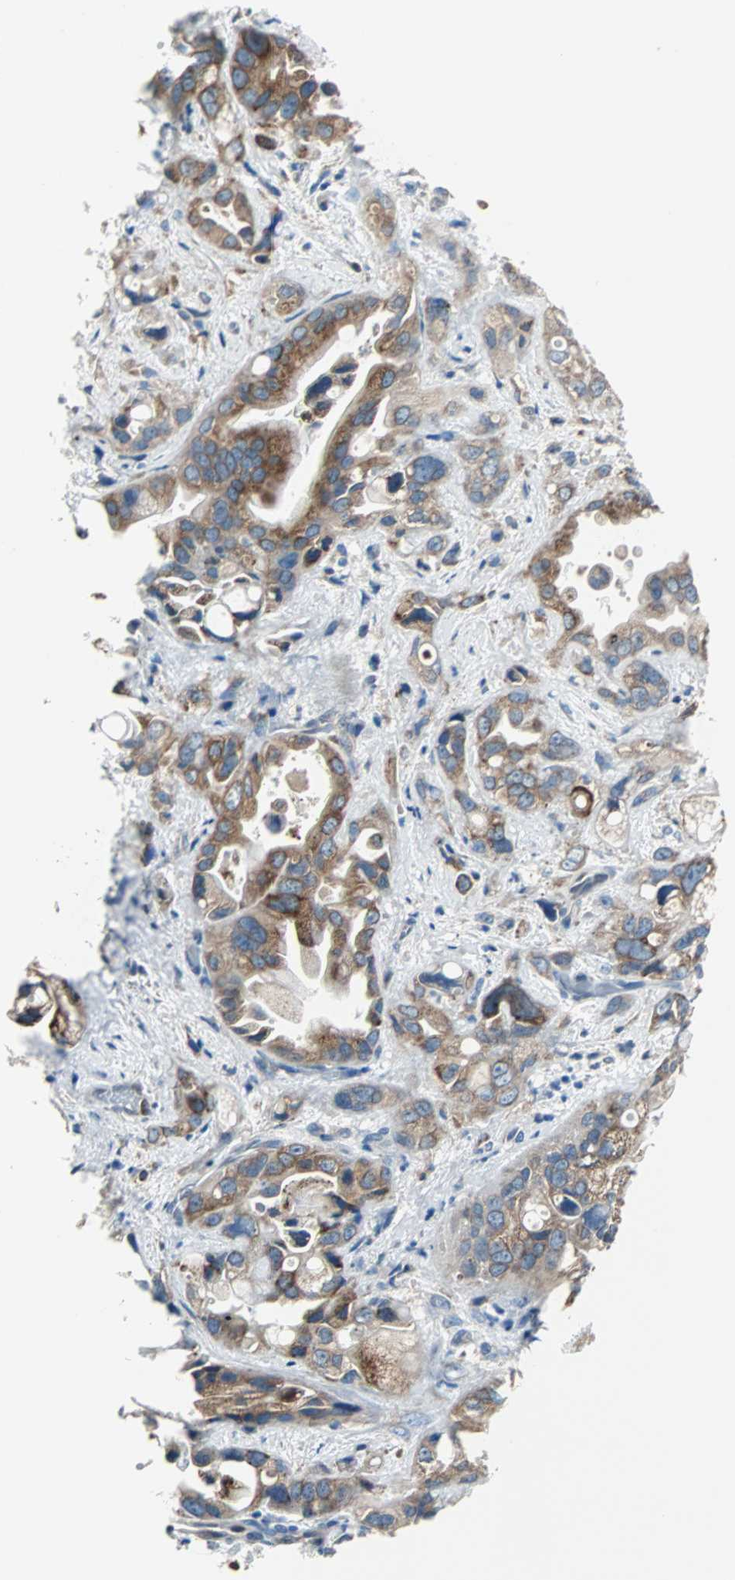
{"staining": {"intensity": "moderate", "quantity": ">75%", "location": "cytoplasmic/membranous"}, "tissue": "pancreatic cancer", "cell_type": "Tumor cells", "image_type": "cancer", "snomed": [{"axis": "morphology", "description": "Adenocarcinoma, NOS"}, {"axis": "topography", "description": "Pancreas"}], "caption": "High-magnification brightfield microscopy of pancreatic adenocarcinoma stained with DAB (3,3'-diaminobenzidine) (brown) and counterstained with hematoxylin (blue). tumor cells exhibit moderate cytoplasmic/membranous staining is identified in approximately>75% of cells. Nuclei are stained in blue.", "gene": "PDIA4", "patient": {"sex": "female", "age": 77}}